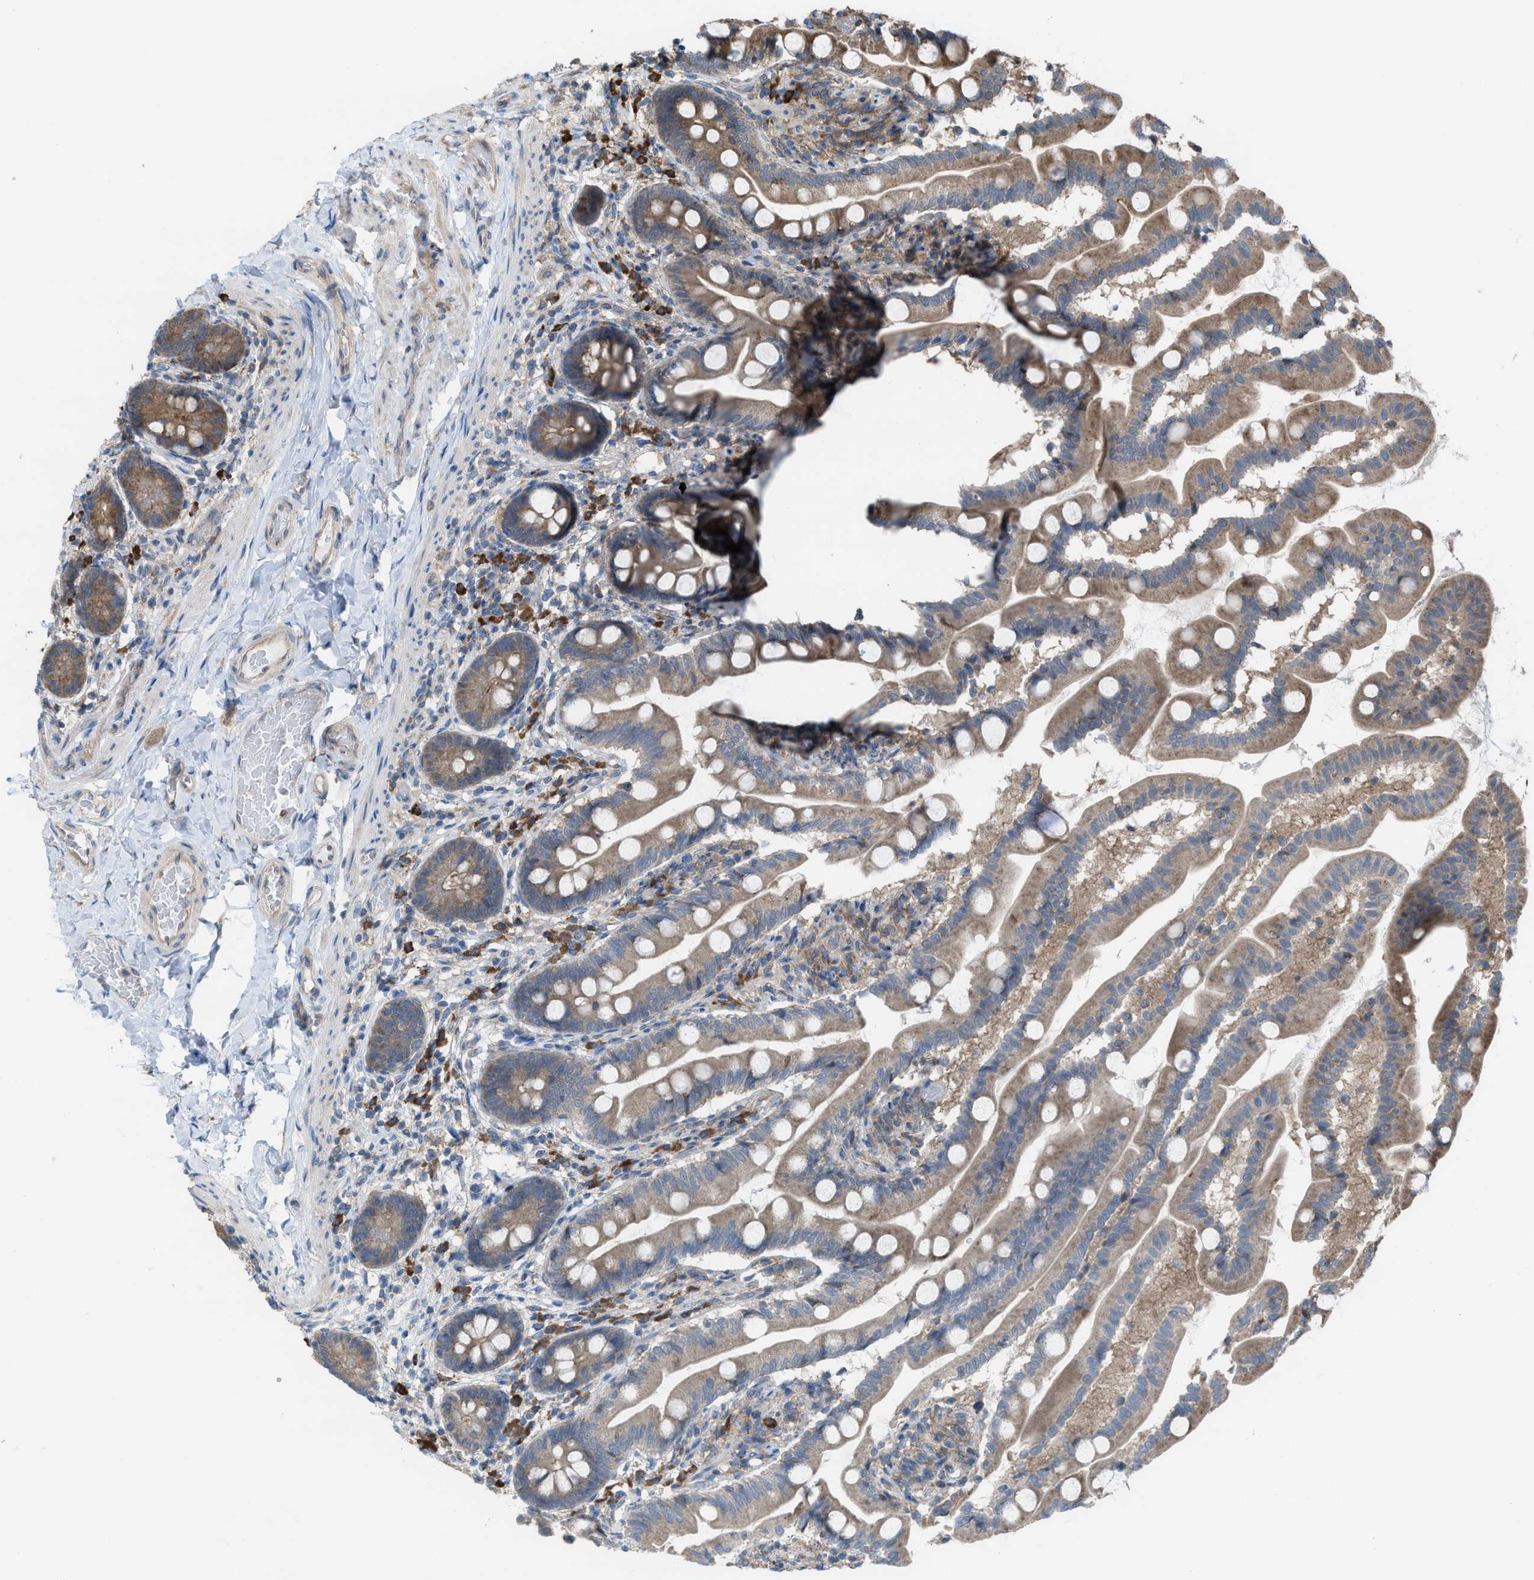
{"staining": {"intensity": "moderate", "quantity": ">75%", "location": "cytoplasmic/membranous"}, "tissue": "small intestine", "cell_type": "Glandular cells", "image_type": "normal", "snomed": [{"axis": "morphology", "description": "Normal tissue, NOS"}, {"axis": "topography", "description": "Small intestine"}], "caption": "Protein expression analysis of benign small intestine shows moderate cytoplasmic/membranous expression in approximately >75% of glandular cells.", "gene": "PLAA", "patient": {"sex": "female", "age": 56}}